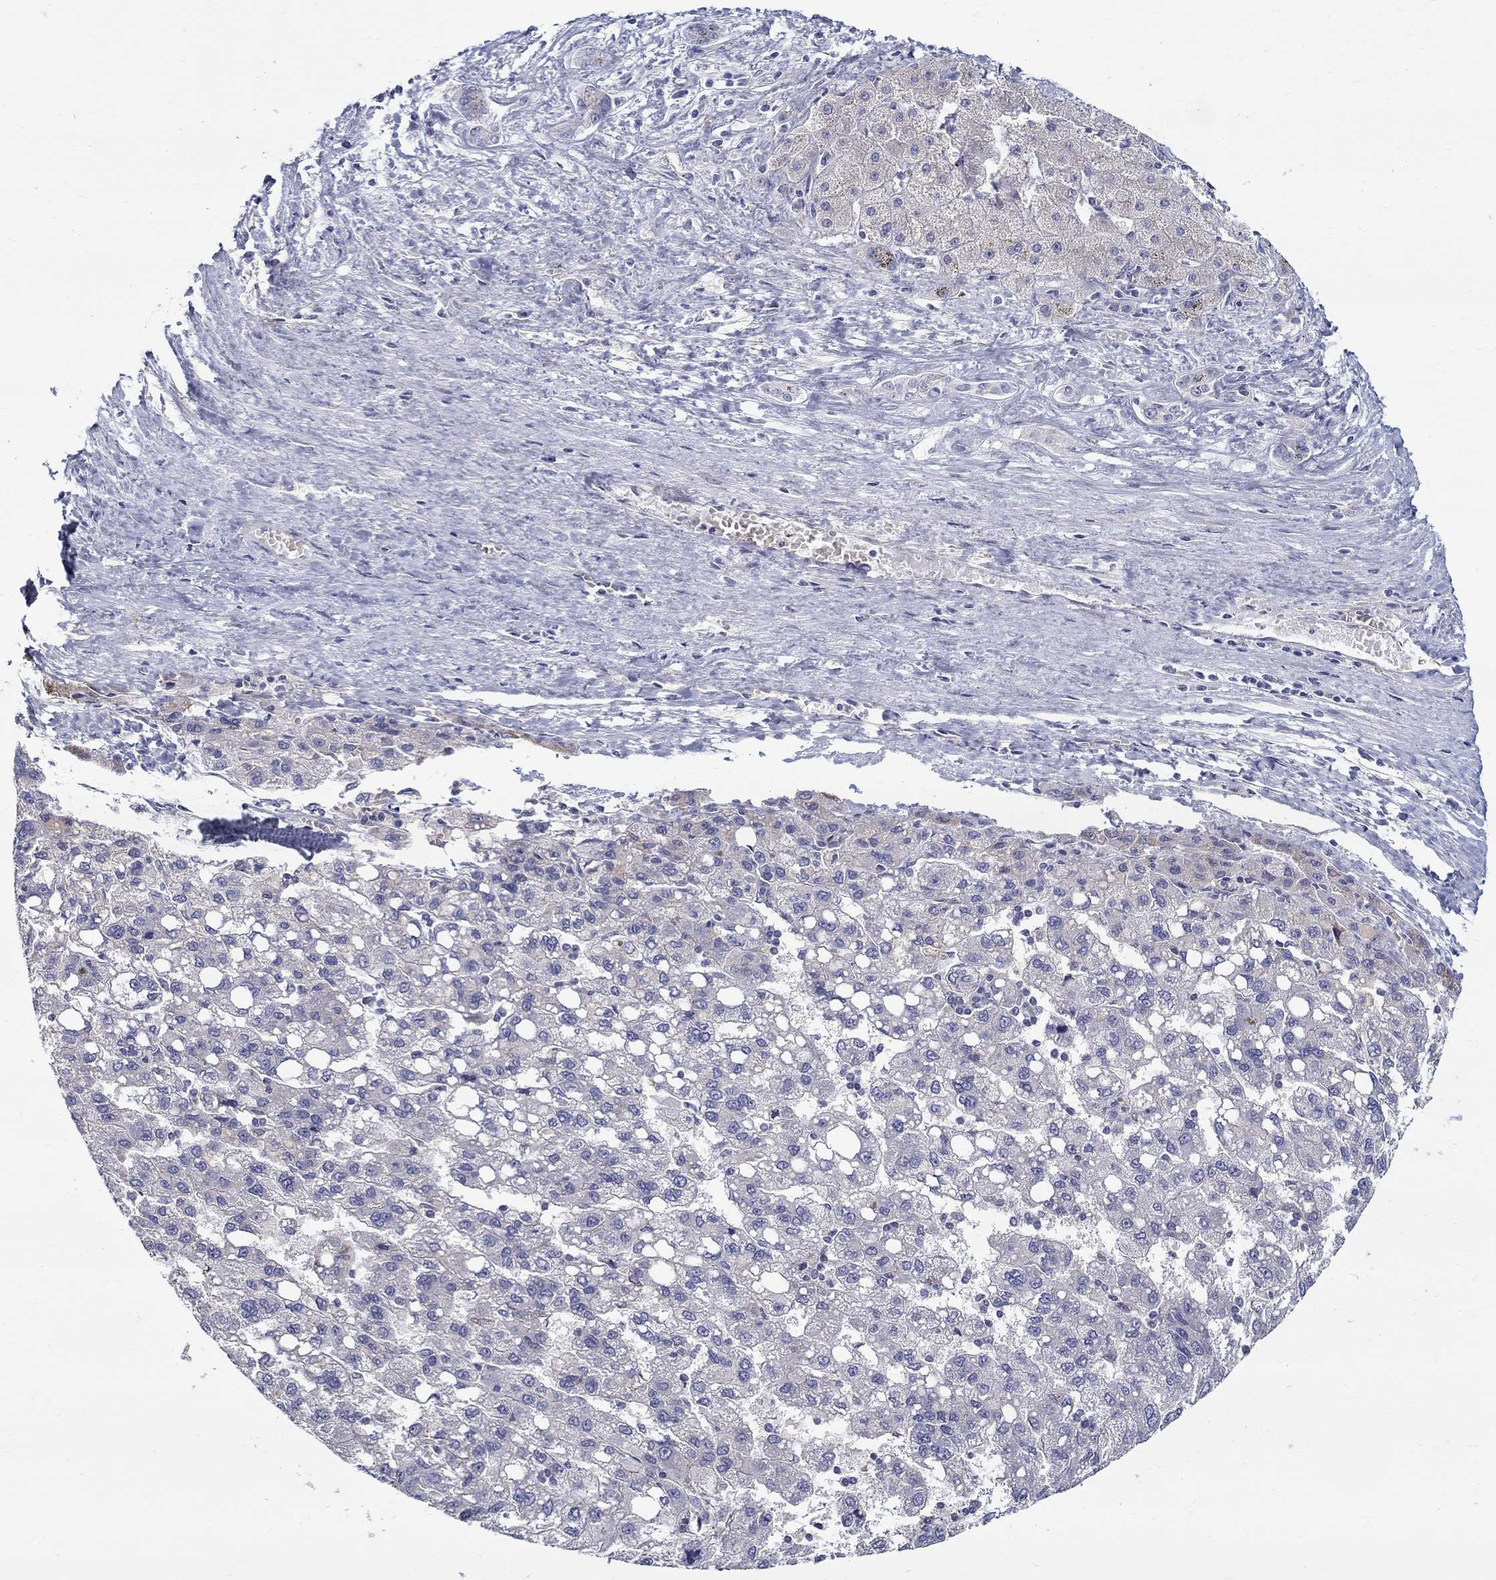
{"staining": {"intensity": "negative", "quantity": "none", "location": "none"}, "tissue": "liver cancer", "cell_type": "Tumor cells", "image_type": "cancer", "snomed": [{"axis": "morphology", "description": "Carcinoma, Hepatocellular, NOS"}, {"axis": "topography", "description": "Liver"}], "caption": "High magnification brightfield microscopy of liver hepatocellular carcinoma stained with DAB (3,3'-diaminobenzidine) (brown) and counterstained with hematoxylin (blue): tumor cells show no significant expression.", "gene": "QRFPR", "patient": {"sex": "female", "age": 82}}